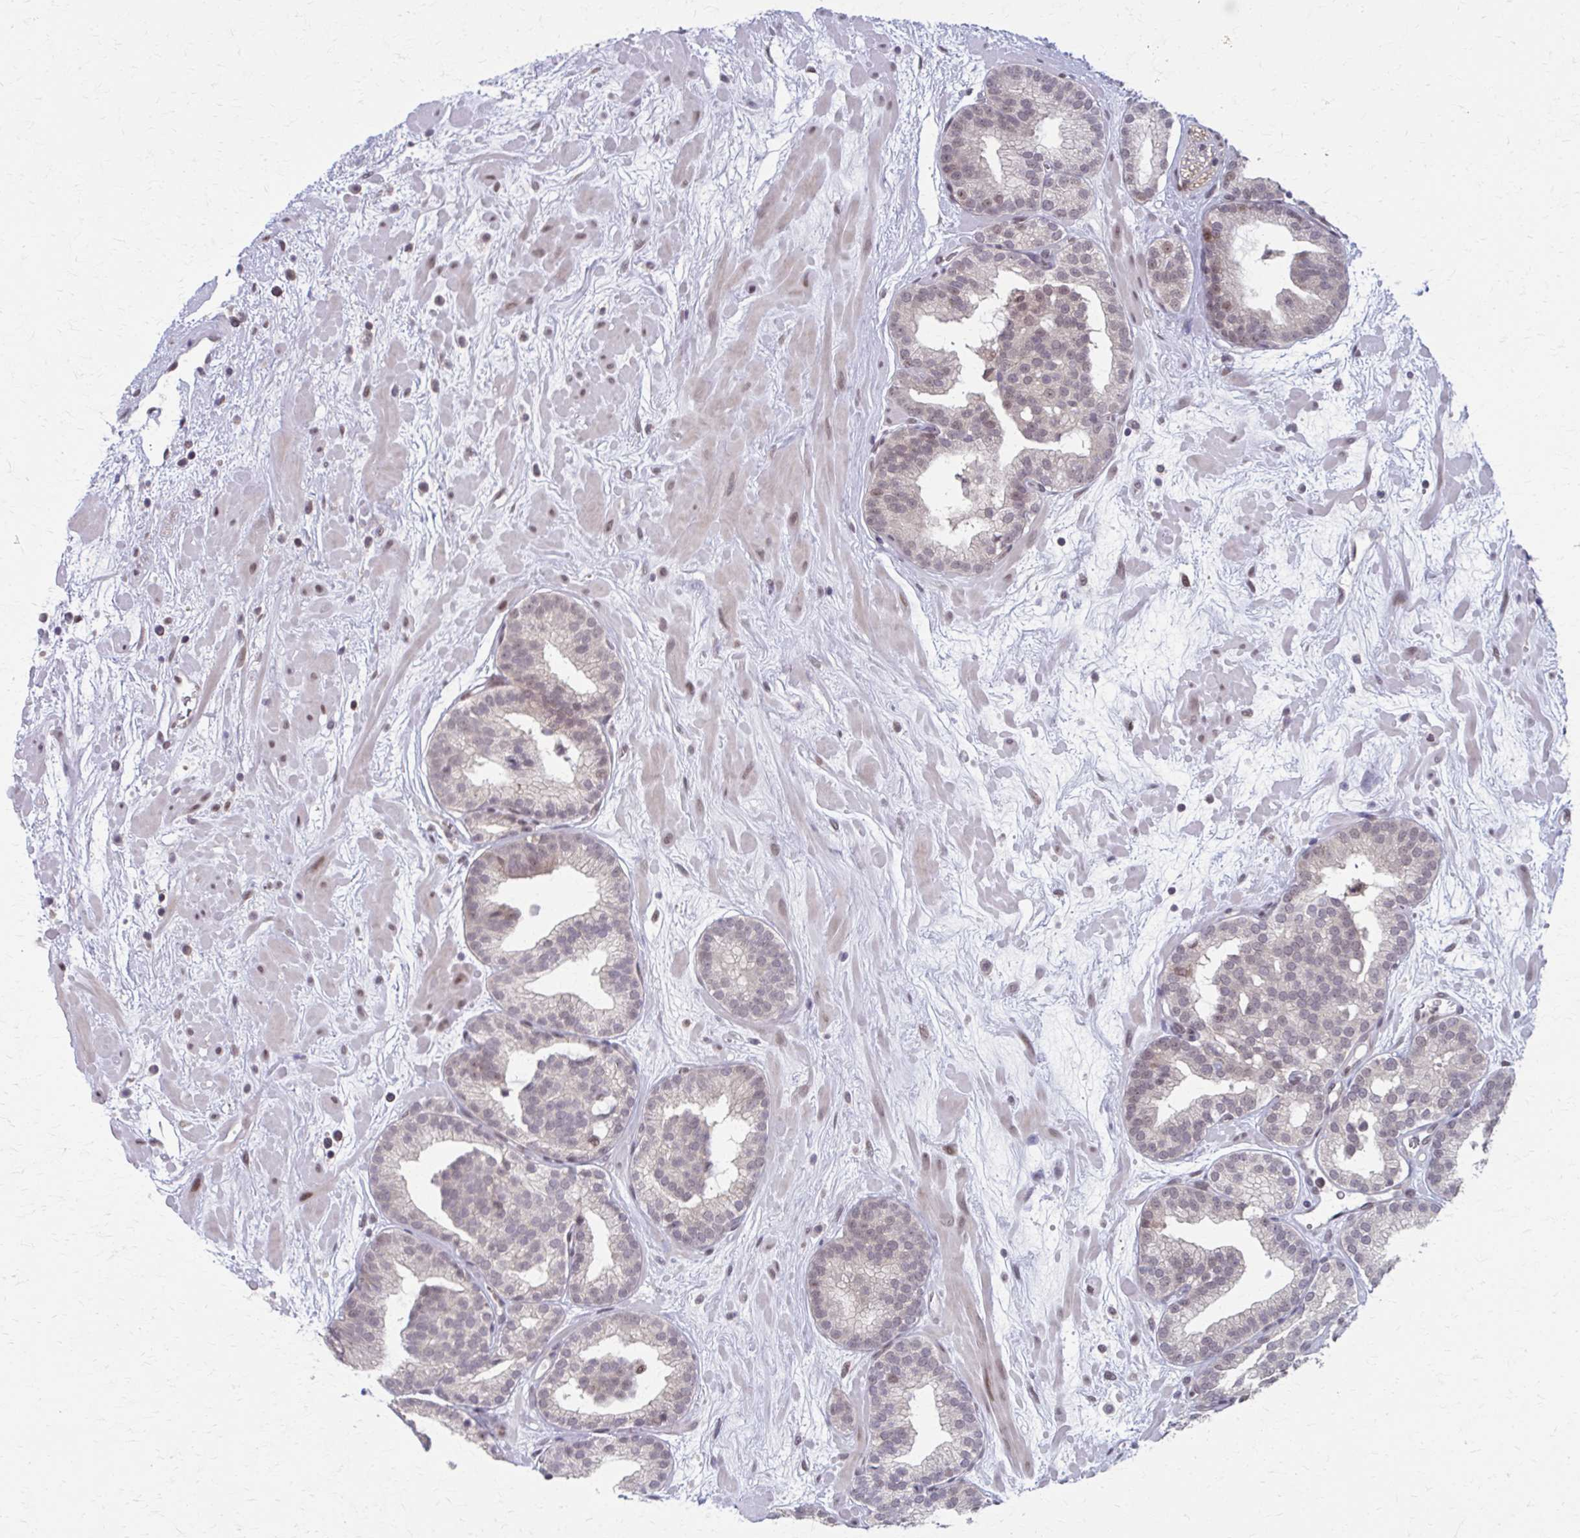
{"staining": {"intensity": "weak", "quantity": "25%-75%", "location": "nuclear"}, "tissue": "prostate cancer", "cell_type": "Tumor cells", "image_type": "cancer", "snomed": [{"axis": "morphology", "description": "Adenocarcinoma, High grade"}, {"axis": "topography", "description": "Prostate"}], "caption": "This micrograph demonstrates IHC staining of adenocarcinoma (high-grade) (prostate), with low weak nuclear positivity in about 25%-75% of tumor cells.", "gene": "SETBP1", "patient": {"sex": "male", "age": 66}}